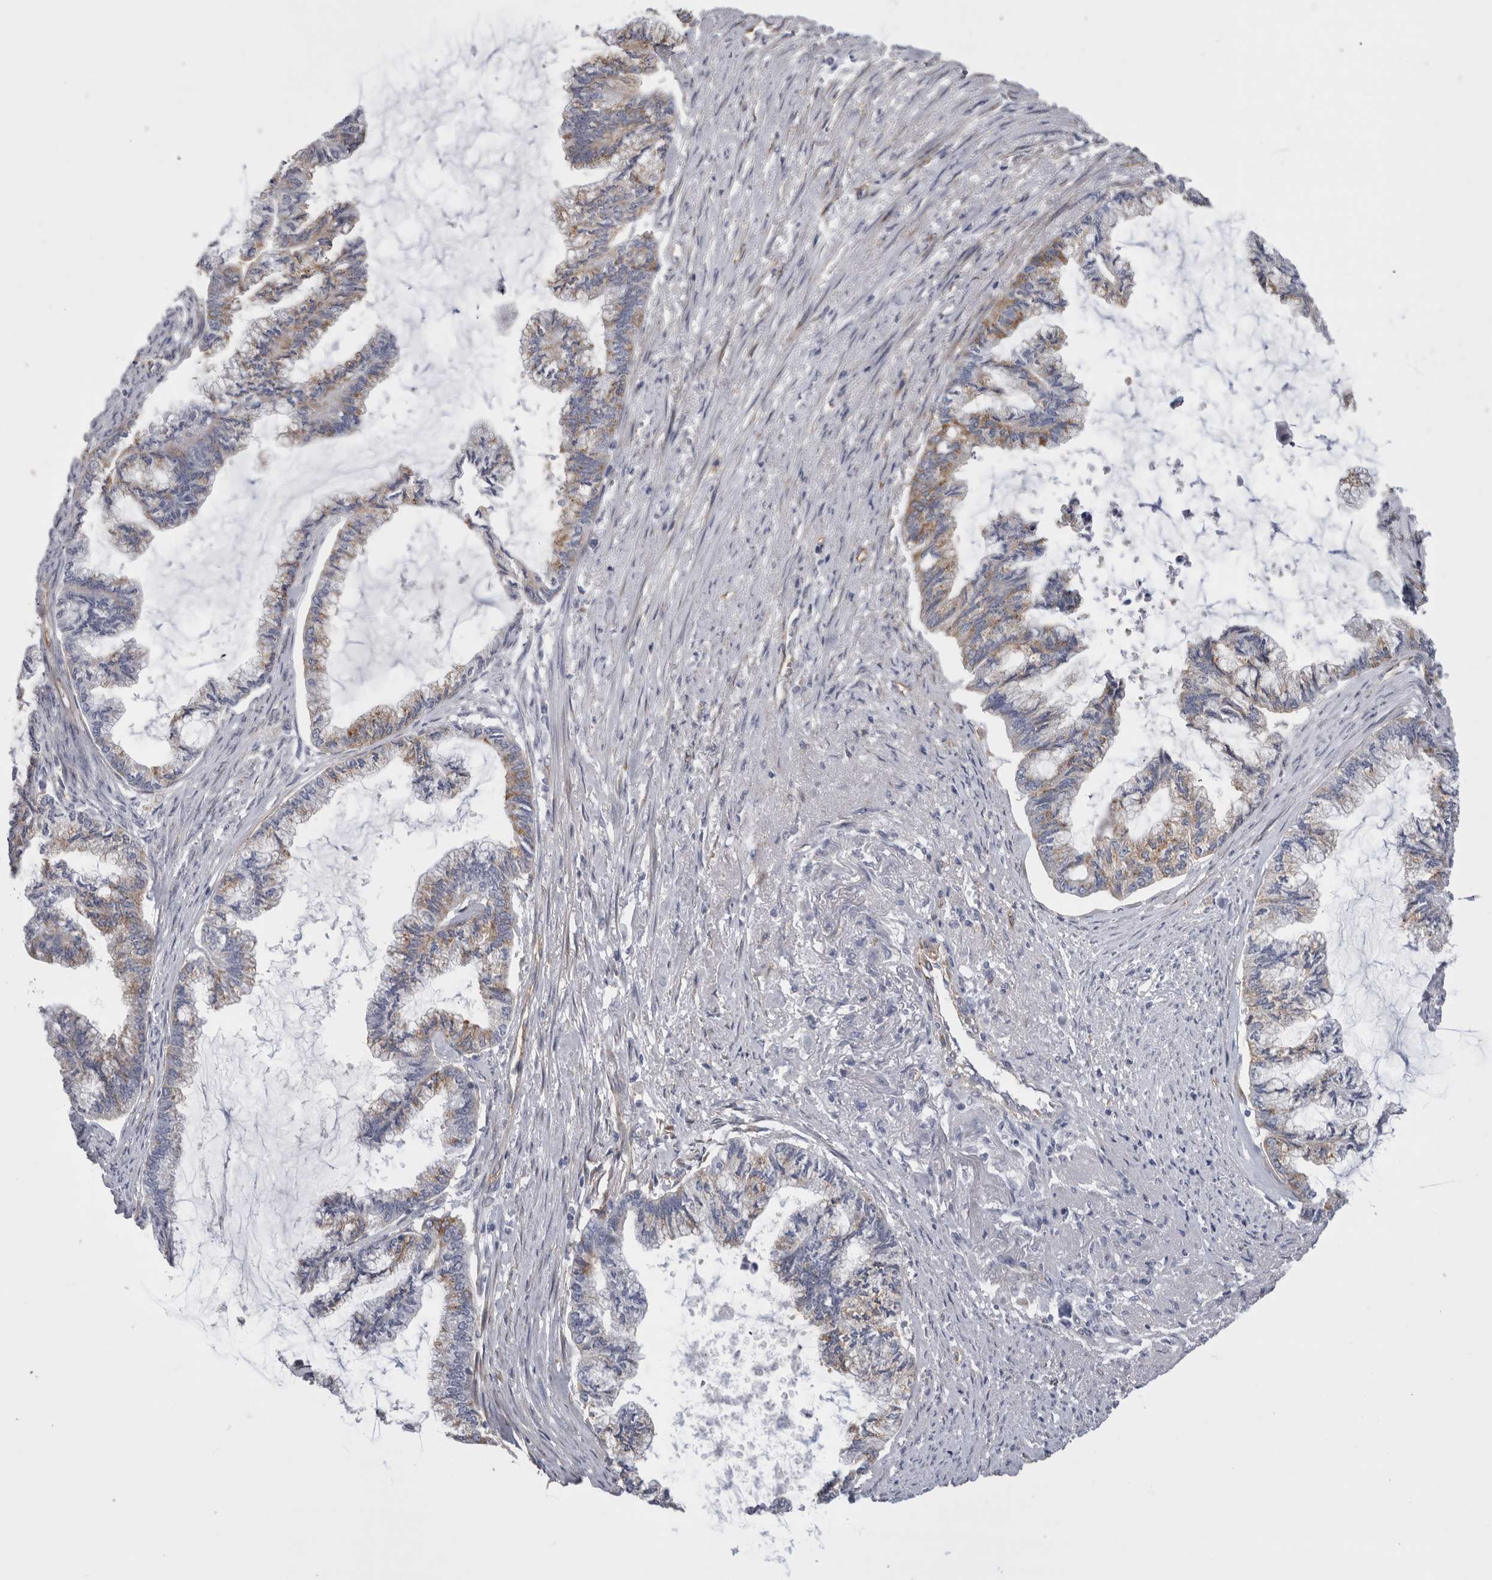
{"staining": {"intensity": "moderate", "quantity": "<25%", "location": "cytoplasmic/membranous"}, "tissue": "endometrial cancer", "cell_type": "Tumor cells", "image_type": "cancer", "snomed": [{"axis": "morphology", "description": "Adenocarcinoma, NOS"}, {"axis": "topography", "description": "Endometrium"}], "caption": "Immunohistochemical staining of human endometrial adenocarcinoma demonstrates low levels of moderate cytoplasmic/membranous expression in approximately <25% of tumor cells.", "gene": "ATXN3", "patient": {"sex": "female", "age": 86}}